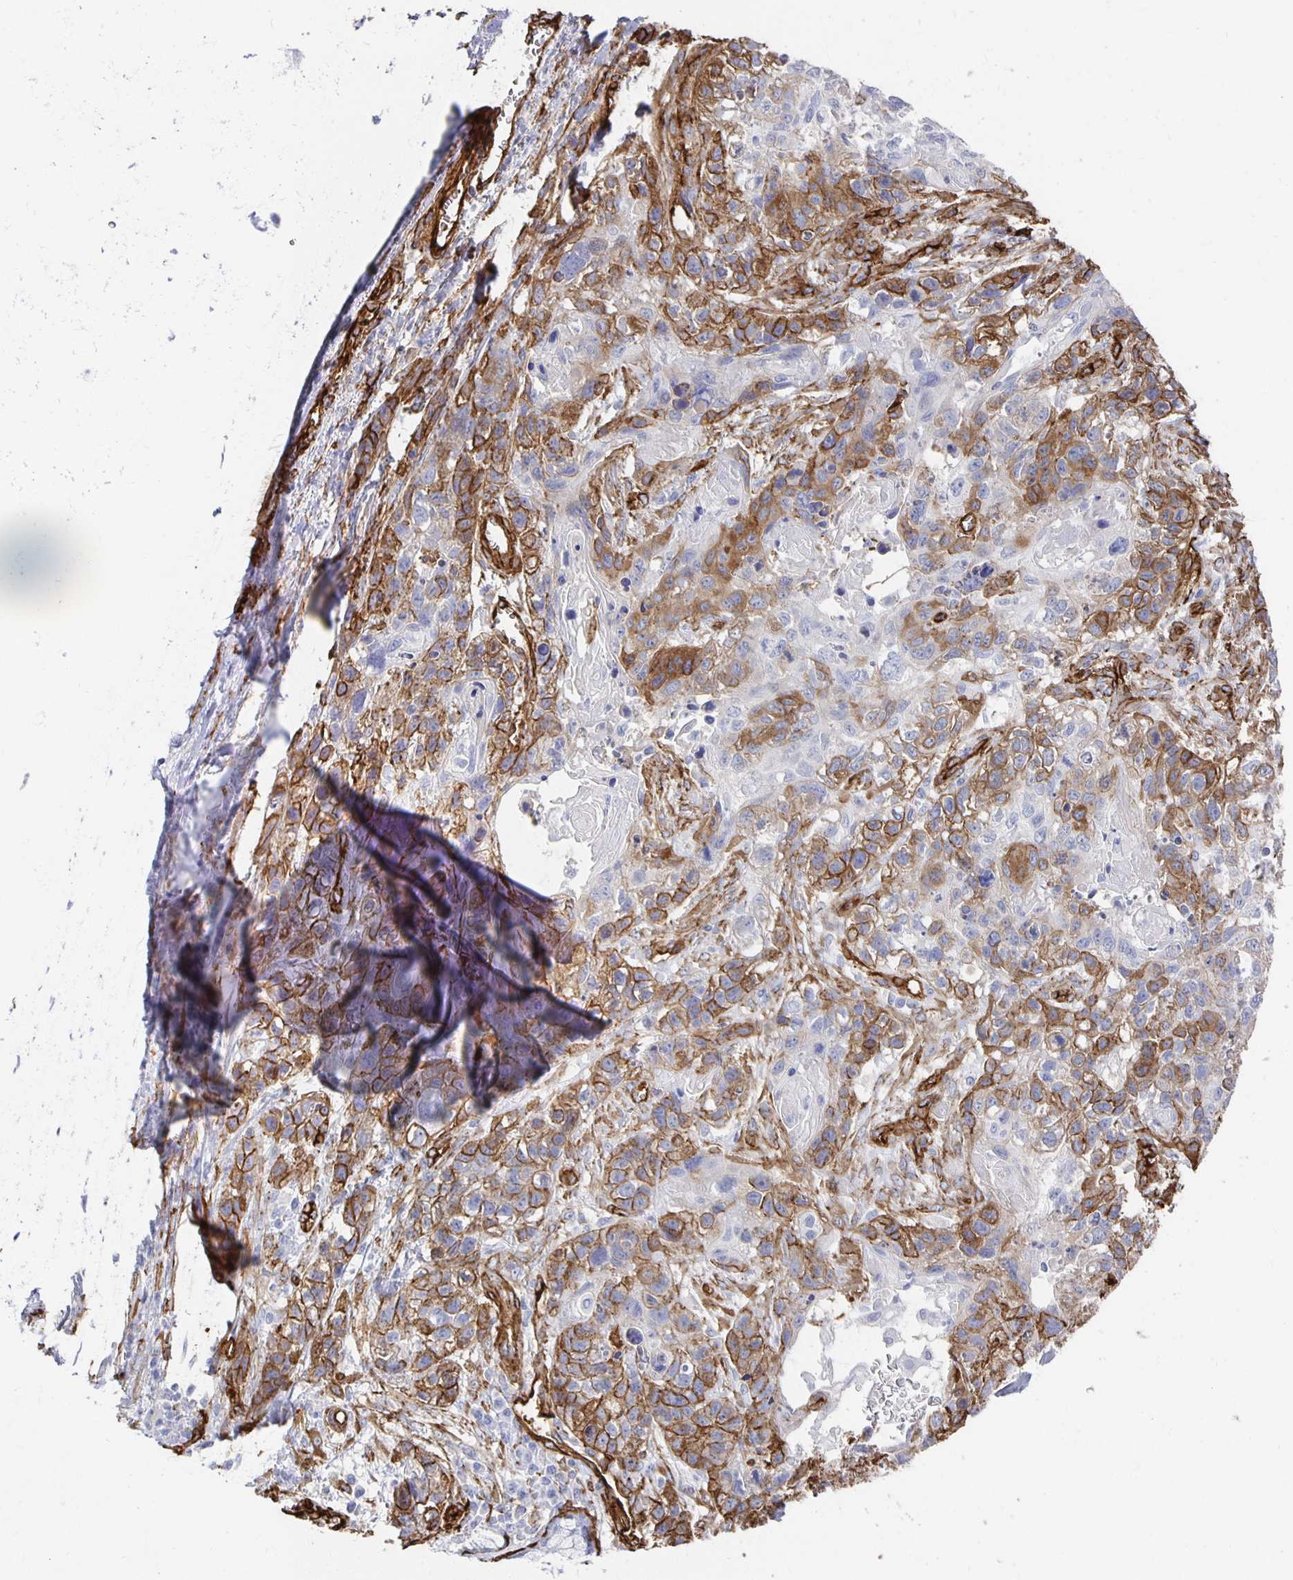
{"staining": {"intensity": "moderate", "quantity": "25%-75%", "location": "cytoplasmic/membranous"}, "tissue": "lung cancer", "cell_type": "Tumor cells", "image_type": "cancer", "snomed": [{"axis": "morphology", "description": "Squamous cell carcinoma, NOS"}, {"axis": "topography", "description": "Lung"}], "caption": "This histopathology image shows lung squamous cell carcinoma stained with immunohistochemistry (IHC) to label a protein in brown. The cytoplasmic/membranous of tumor cells show moderate positivity for the protein. Nuclei are counter-stained blue.", "gene": "VIPR2", "patient": {"sex": "male", "age": 74}}